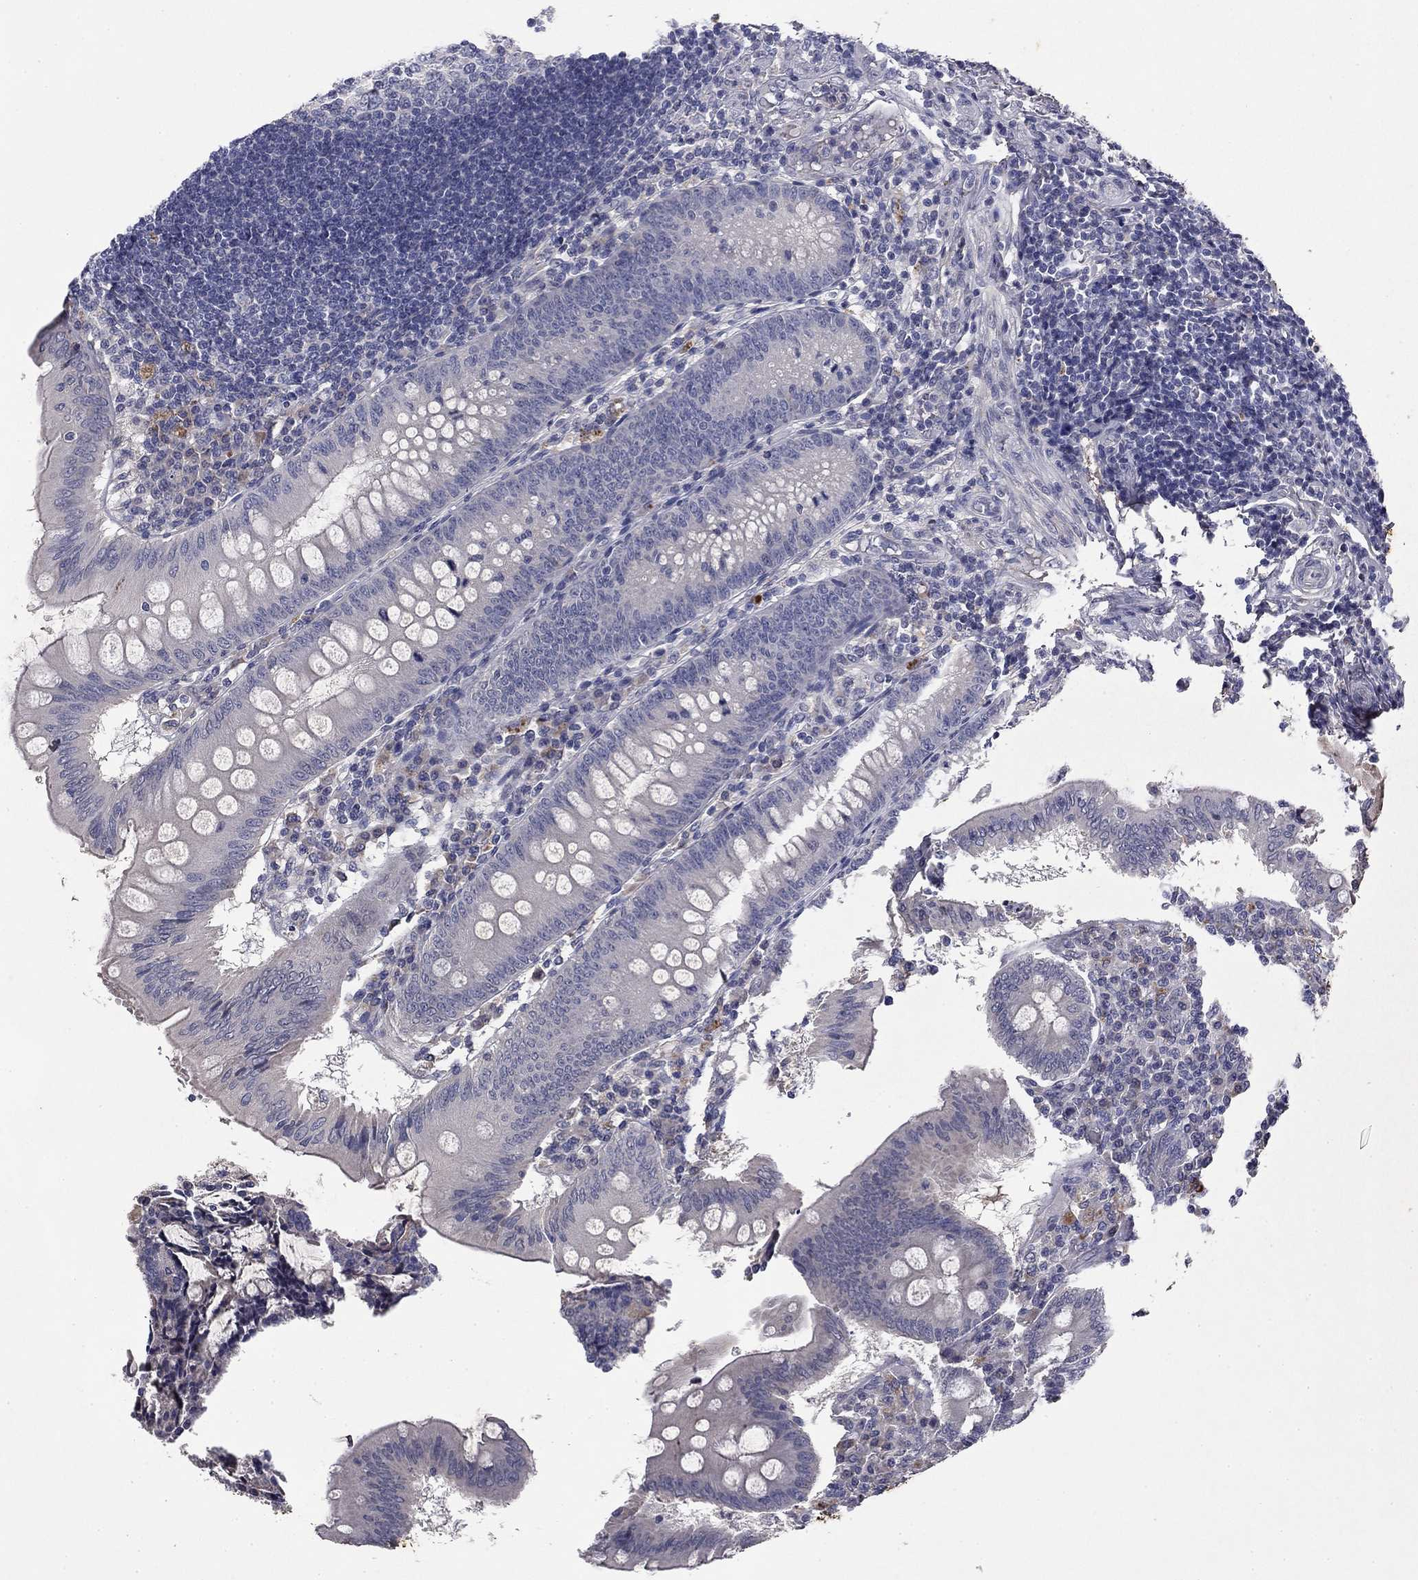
{"staining": {"intensity": "negative", "quantity": "none", "location": "none"}, "tissue": "appendix", "cell_type": "Glandular cells", "image_type": "normal", "snomed": [{"axis": "morphology", "description": "Normal tissue, NOS"}, {"axis": "morphology", "description": "Inflammation, NOS"}, {"axis": "topography", "description": "Appendix"}], "caption": "The histopathology image shows no significant staining in glandular cells of appendix.", "gene": "COL2A1", "patient": {"sex": "male", "age": 16}}